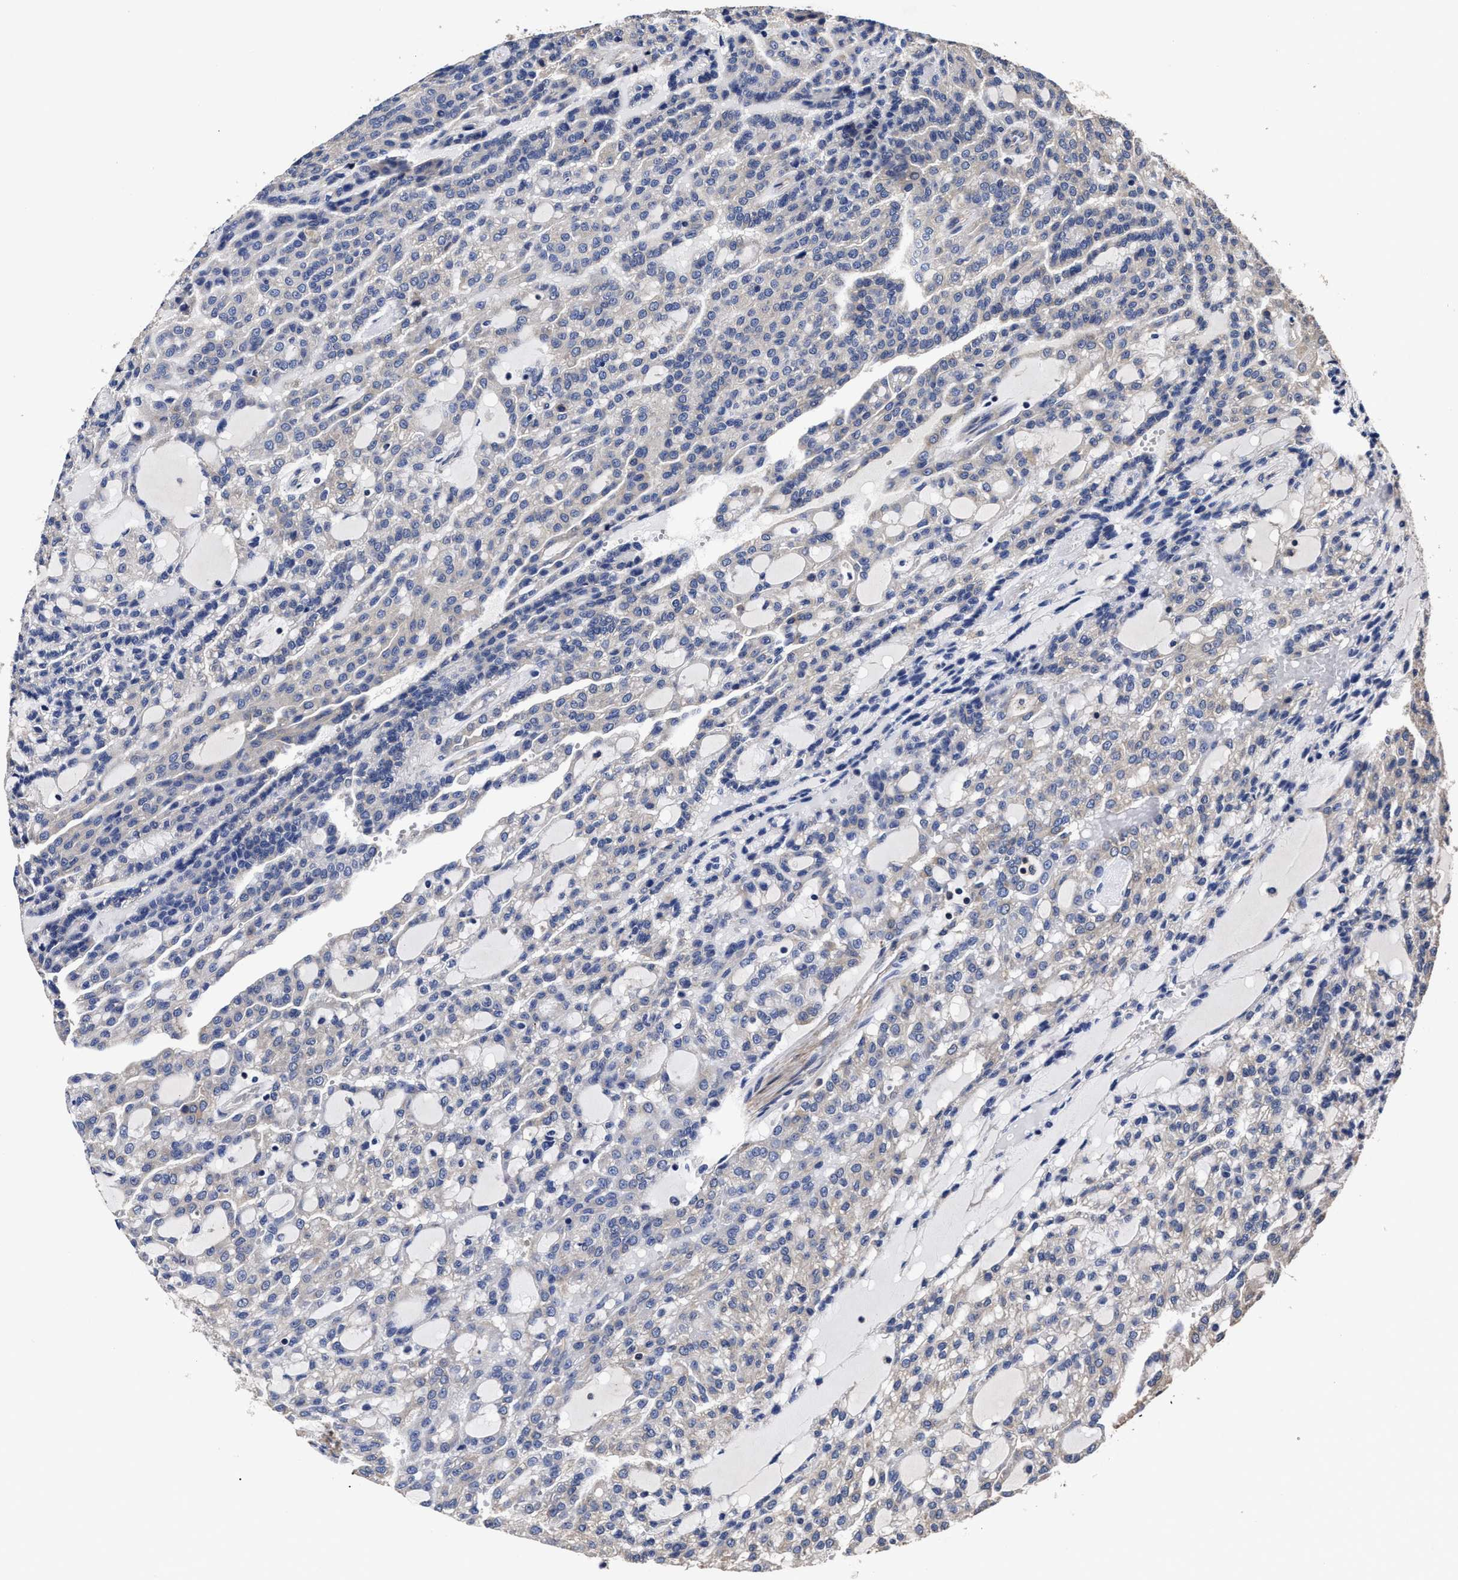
{"staining": {"intensity": "negative", "quantity": "none", "location": "none"}, "tissue": "renal cancer", "cell_type": "Tumor cells", "image_type": "cancer", "snomed": [{"axis": "morphology", "description": "Adenocarcinoma, NOS"}, {"axis": "topography", "description": "Kidney"}], "caption": "The photomicrograph exhibits no staining of tumor cells in renal cancer.", "gene": "AVEN", "patient": {"sex": "male", "age": 63}}